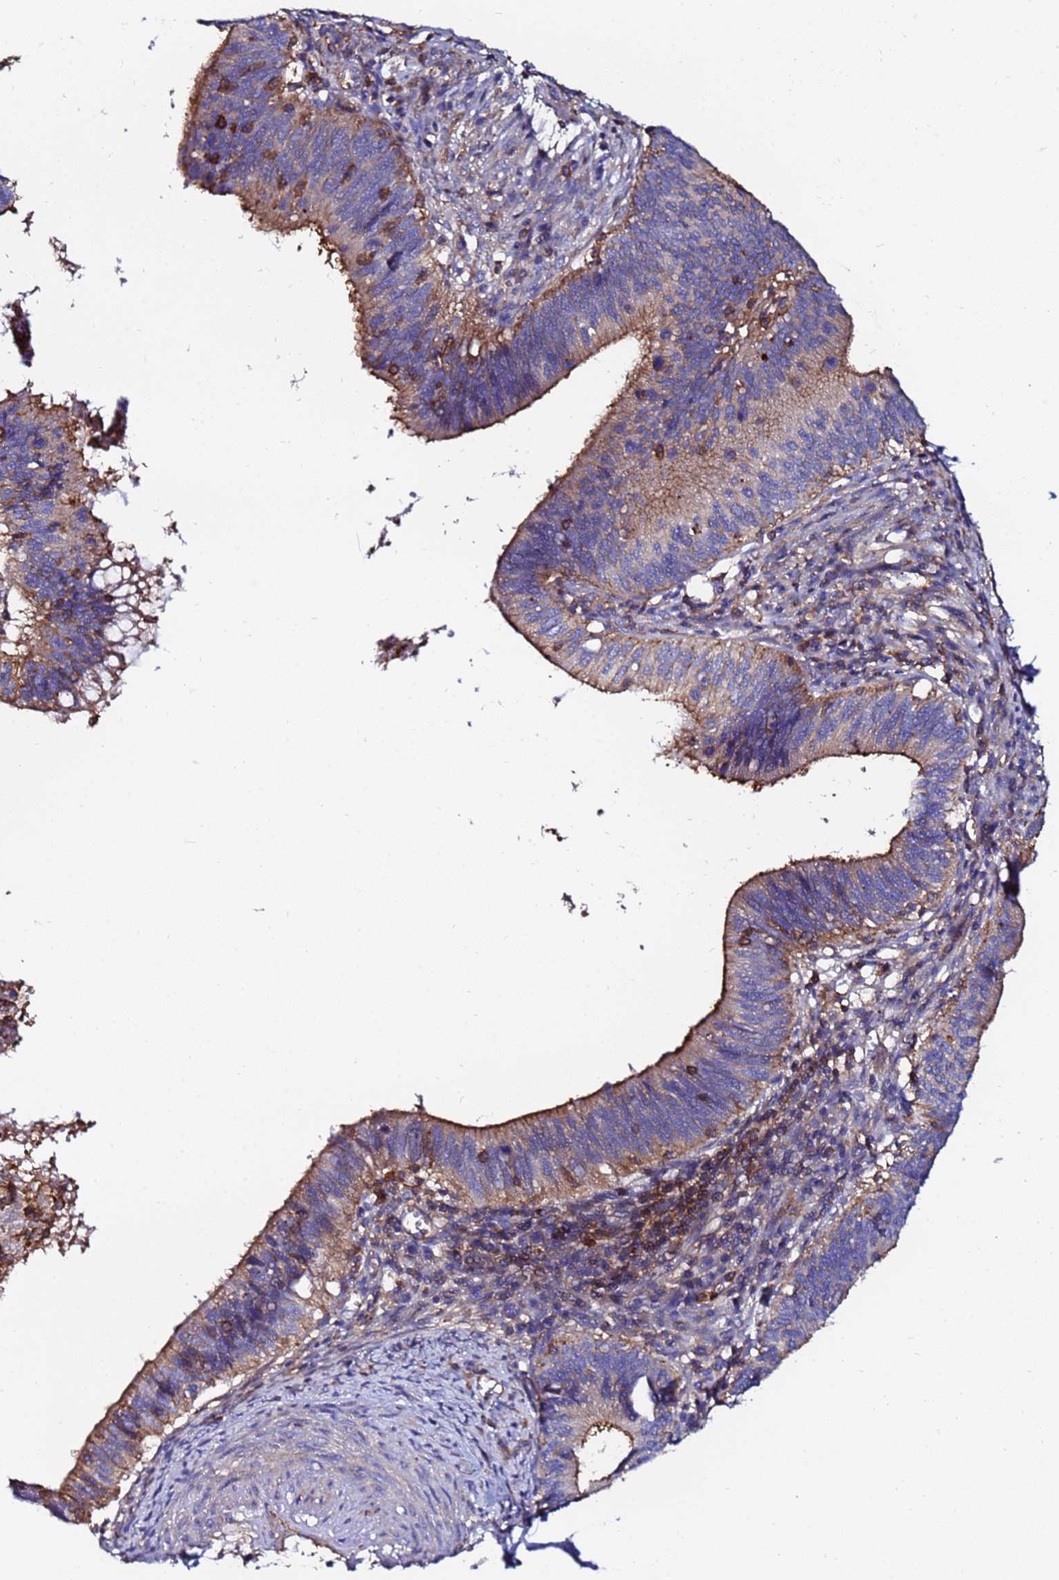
{"staining": {"intensity": "moderate", "quantity": "25%-75%", "location": "cytoplasmic/membranous"}, "tissue": "cervical cancer", "cell_type": "Tumor cells", "image_type": "cancer", "snomed": [{"axis": "morphology", "description": "Adenocarcinoma, NOS"}, {"axis": "topography", "description": "Cervix"}], "caption": "Protein expression analysis of human cervical cancer reveals moderate cytoplasmic/membranous expression in approximately 25%-75% of tumor cells.", "gene": "POTEE", "patient": {"sex": "female", "age": 42}}